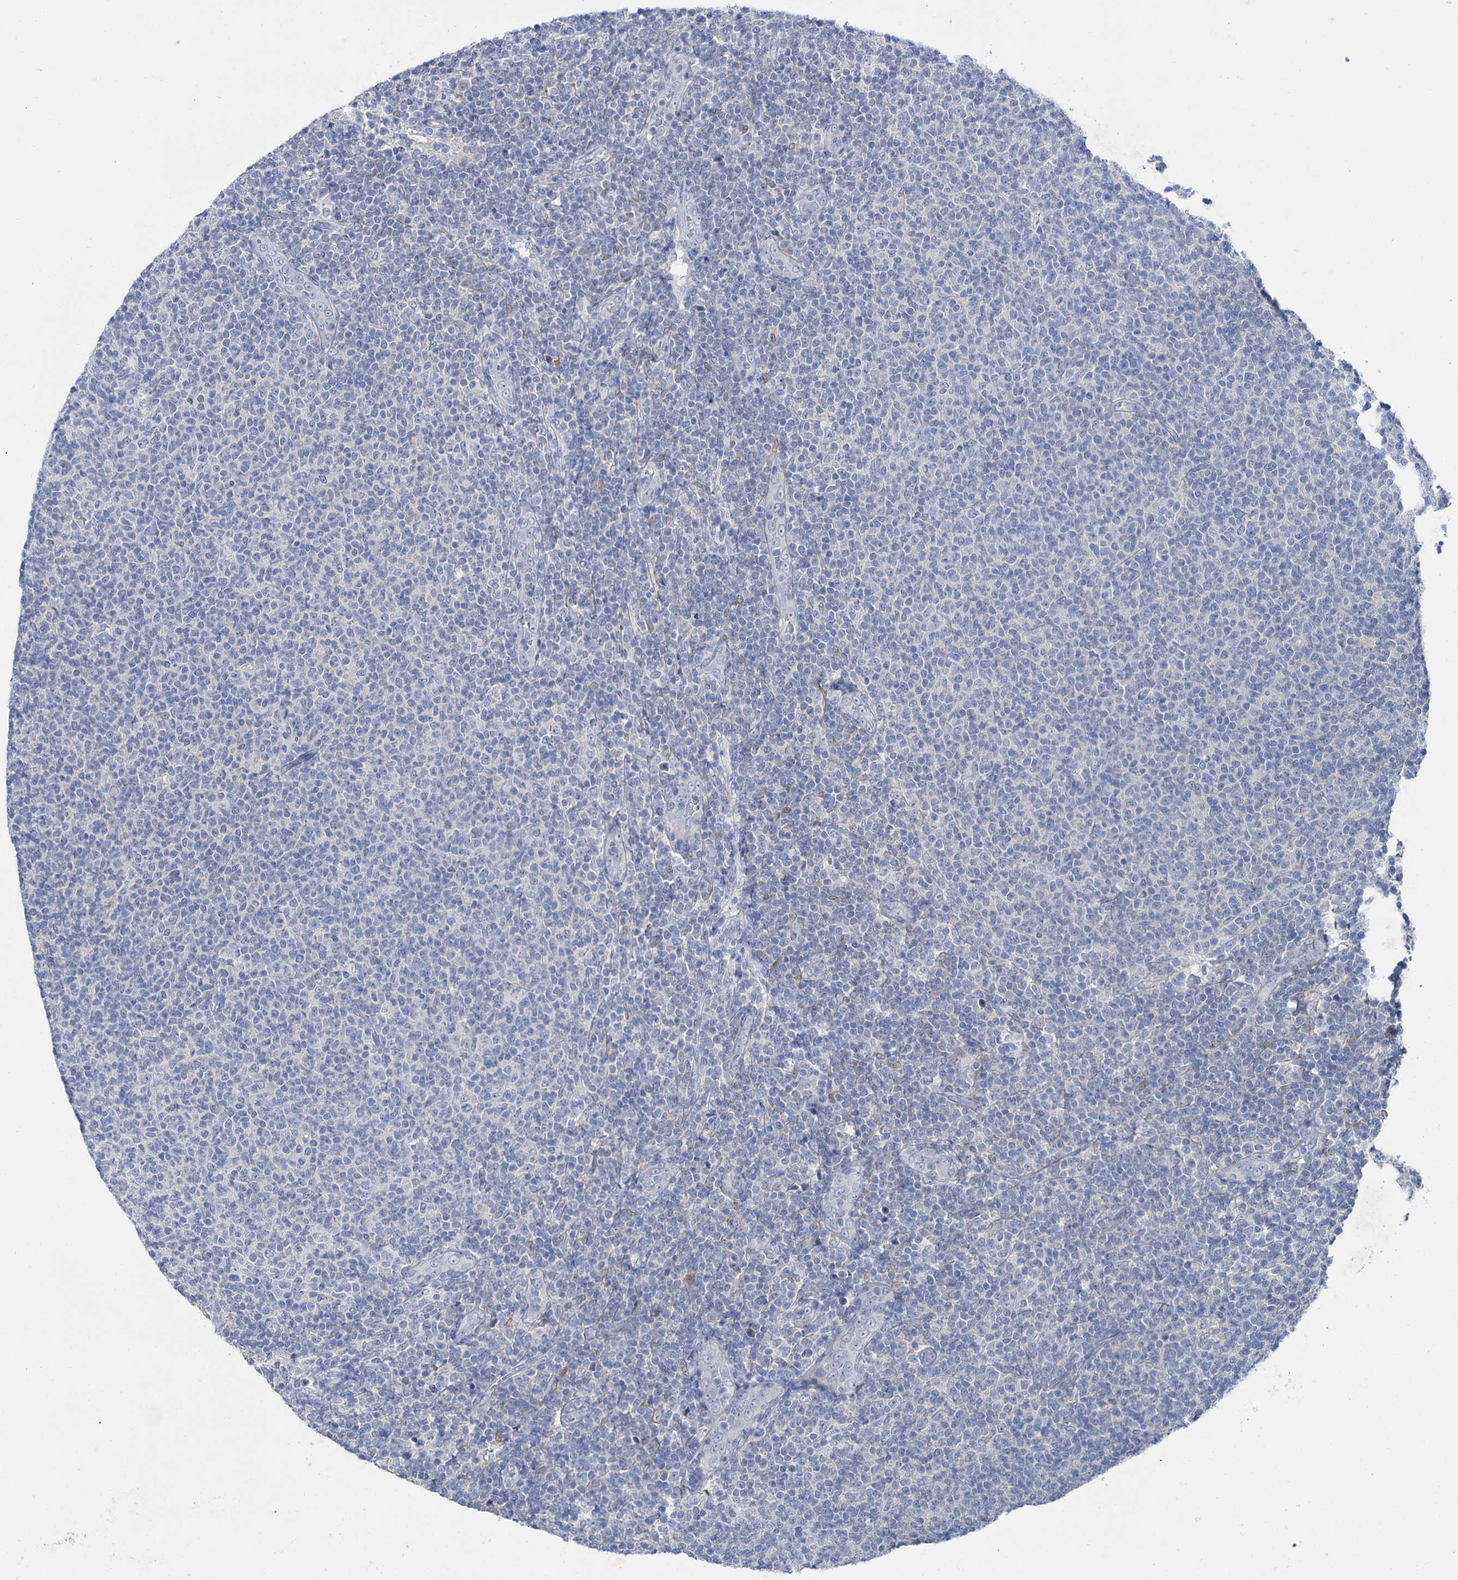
{"staining": {"intensity": "negative", "quantity": "none", "location": "none"}, "tissue": "lymphoma", "cell_type": "Tumor cells", "image_type": "cancer", "snomed": [{"axis": "morphology", "description": "Malignant lymphoma, non-Hodgkin's type, Low grade"}, {"axis": "topography", "description": "Lymph node"}], "caption": "This image is of lymphoma stained with immunohistochemistry to label a protein in brown with the nuclei are counter-stained blue. There is no expression in tumor cells.", "gene": "LYZL4", "patient": {"sex": "male", "age": 66}}